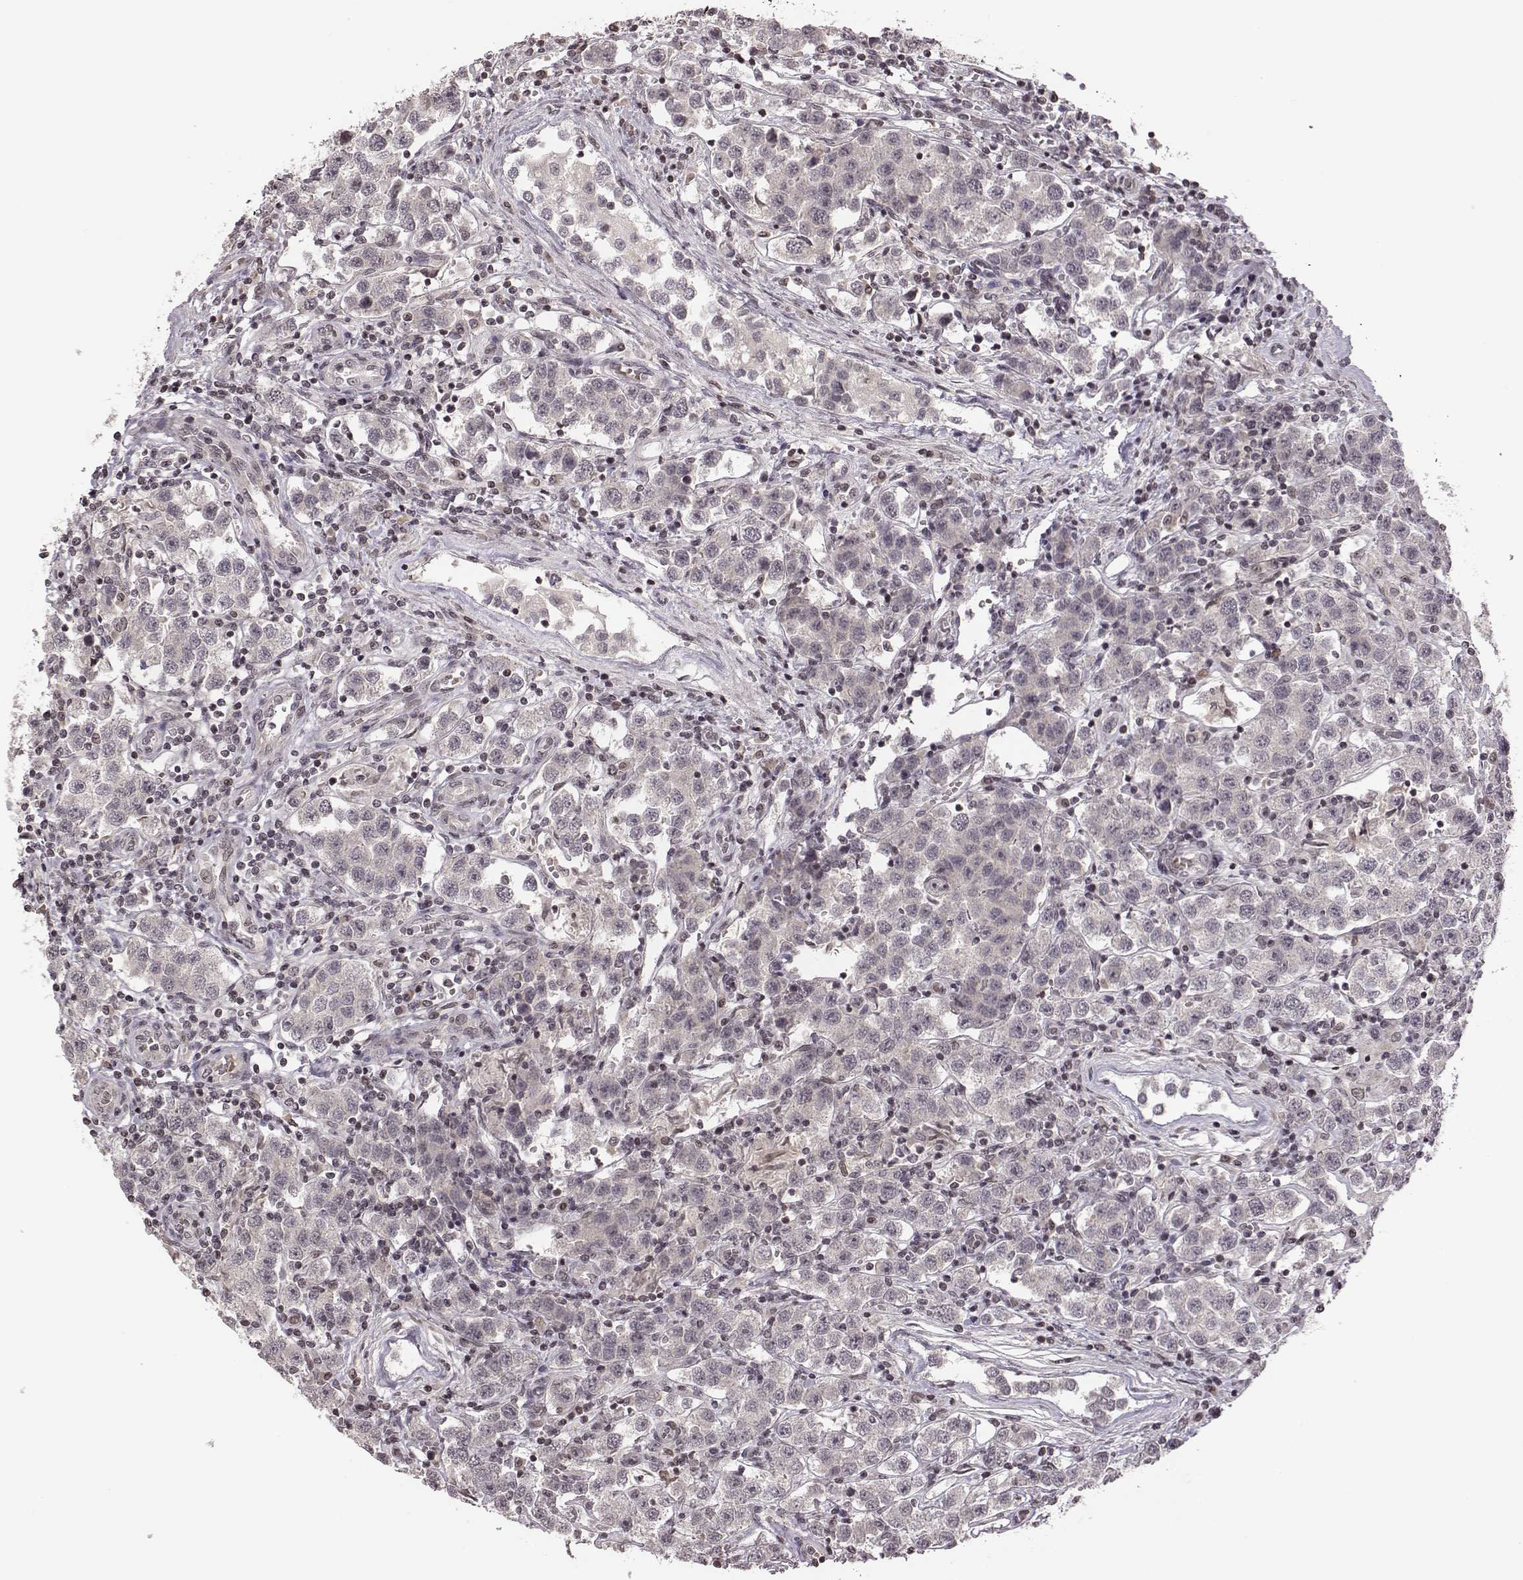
{"staining": {"intensity": "negative", "quantity": "none", "location": "none"}, "tissue": "testis cancer", "cell_type": "Tumor cells", "image_type": "cancer", "snomed": [{"axis": "morphology", "description": "Seminoma, NOS"}, {"axis": "topography", "description": "Testis"}], "caption": "Immunohistochemical staining of human testis cancer (seminoma) displays no significant positivity in tumor cells. The staining was performed using DAB to visualize the protein expression in brown, while the nuclei were stained in blue with hematoxylin (Magnification: 20x).", "gene": "GRM4", "patient": {"sex": "male", "age": 37}}